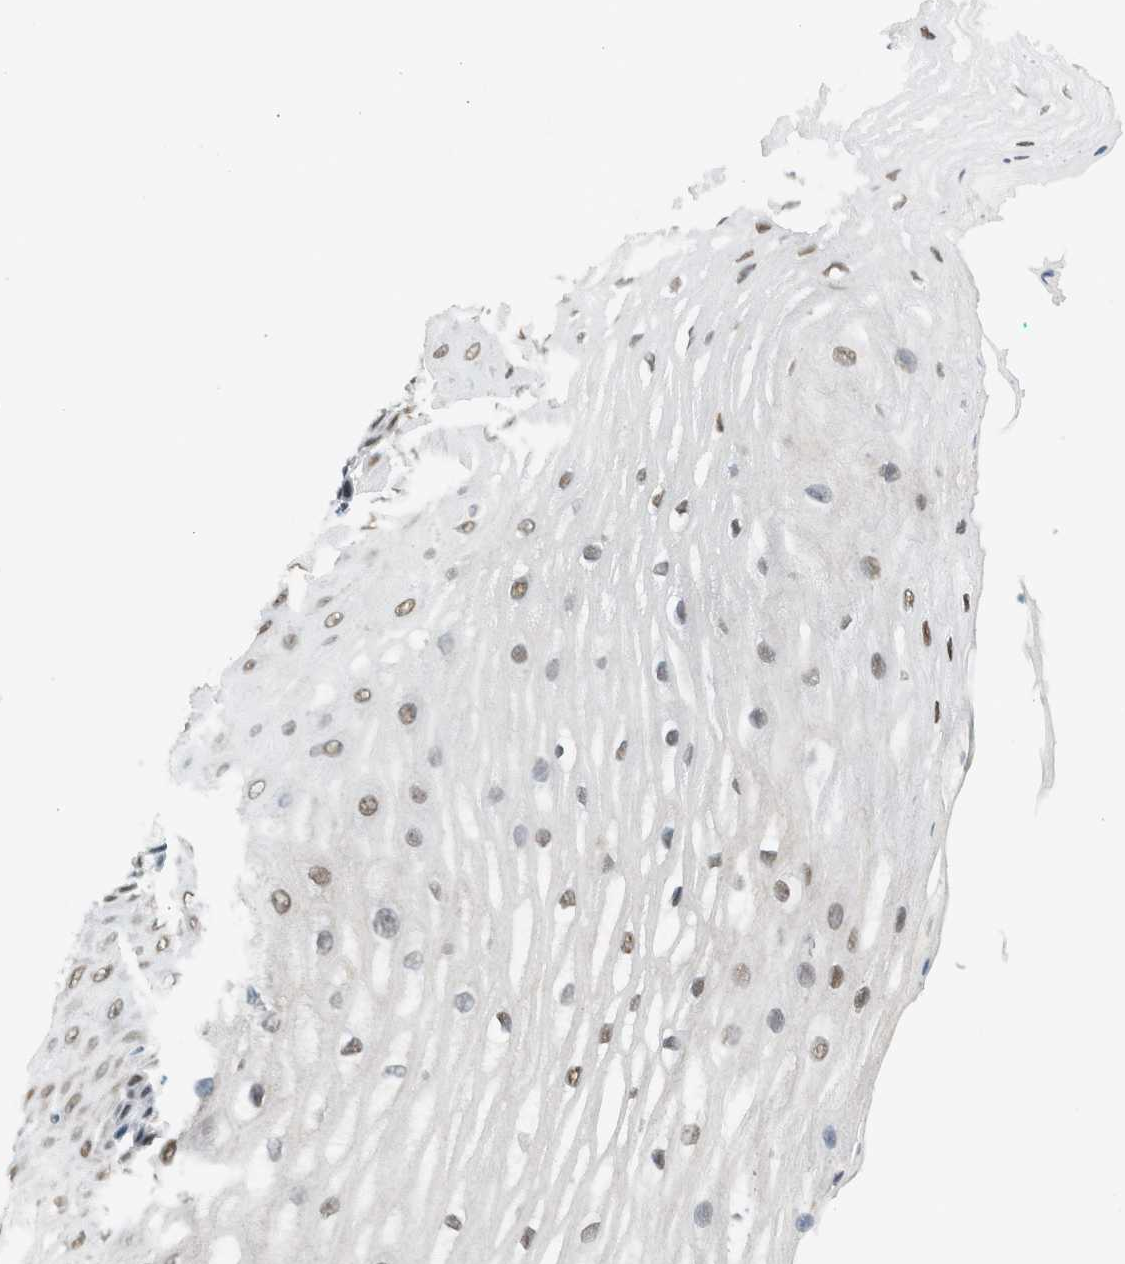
{"staining": {"intensity": "weak", "quantity": "25%-75%", "location": "cytoplasmic/membranous,nuclear"}, "tissue": "esophagus", "cell_type": "Squamous epithelial cells", "image_type": "normal", "snomed": [{"axis": "morphology", "description": "Normal tissue, NOS"}, {"axis": "topography", "description": "Esophagus"}], "caption": "Squamous epithelial cells show low levels of weak cytoplasmic/membranous,nuclear positivity in about 25%-75% of cells in benign esophagus.", "gene": "HIPK1", "patient": {"sex": "male", "age": 54}}